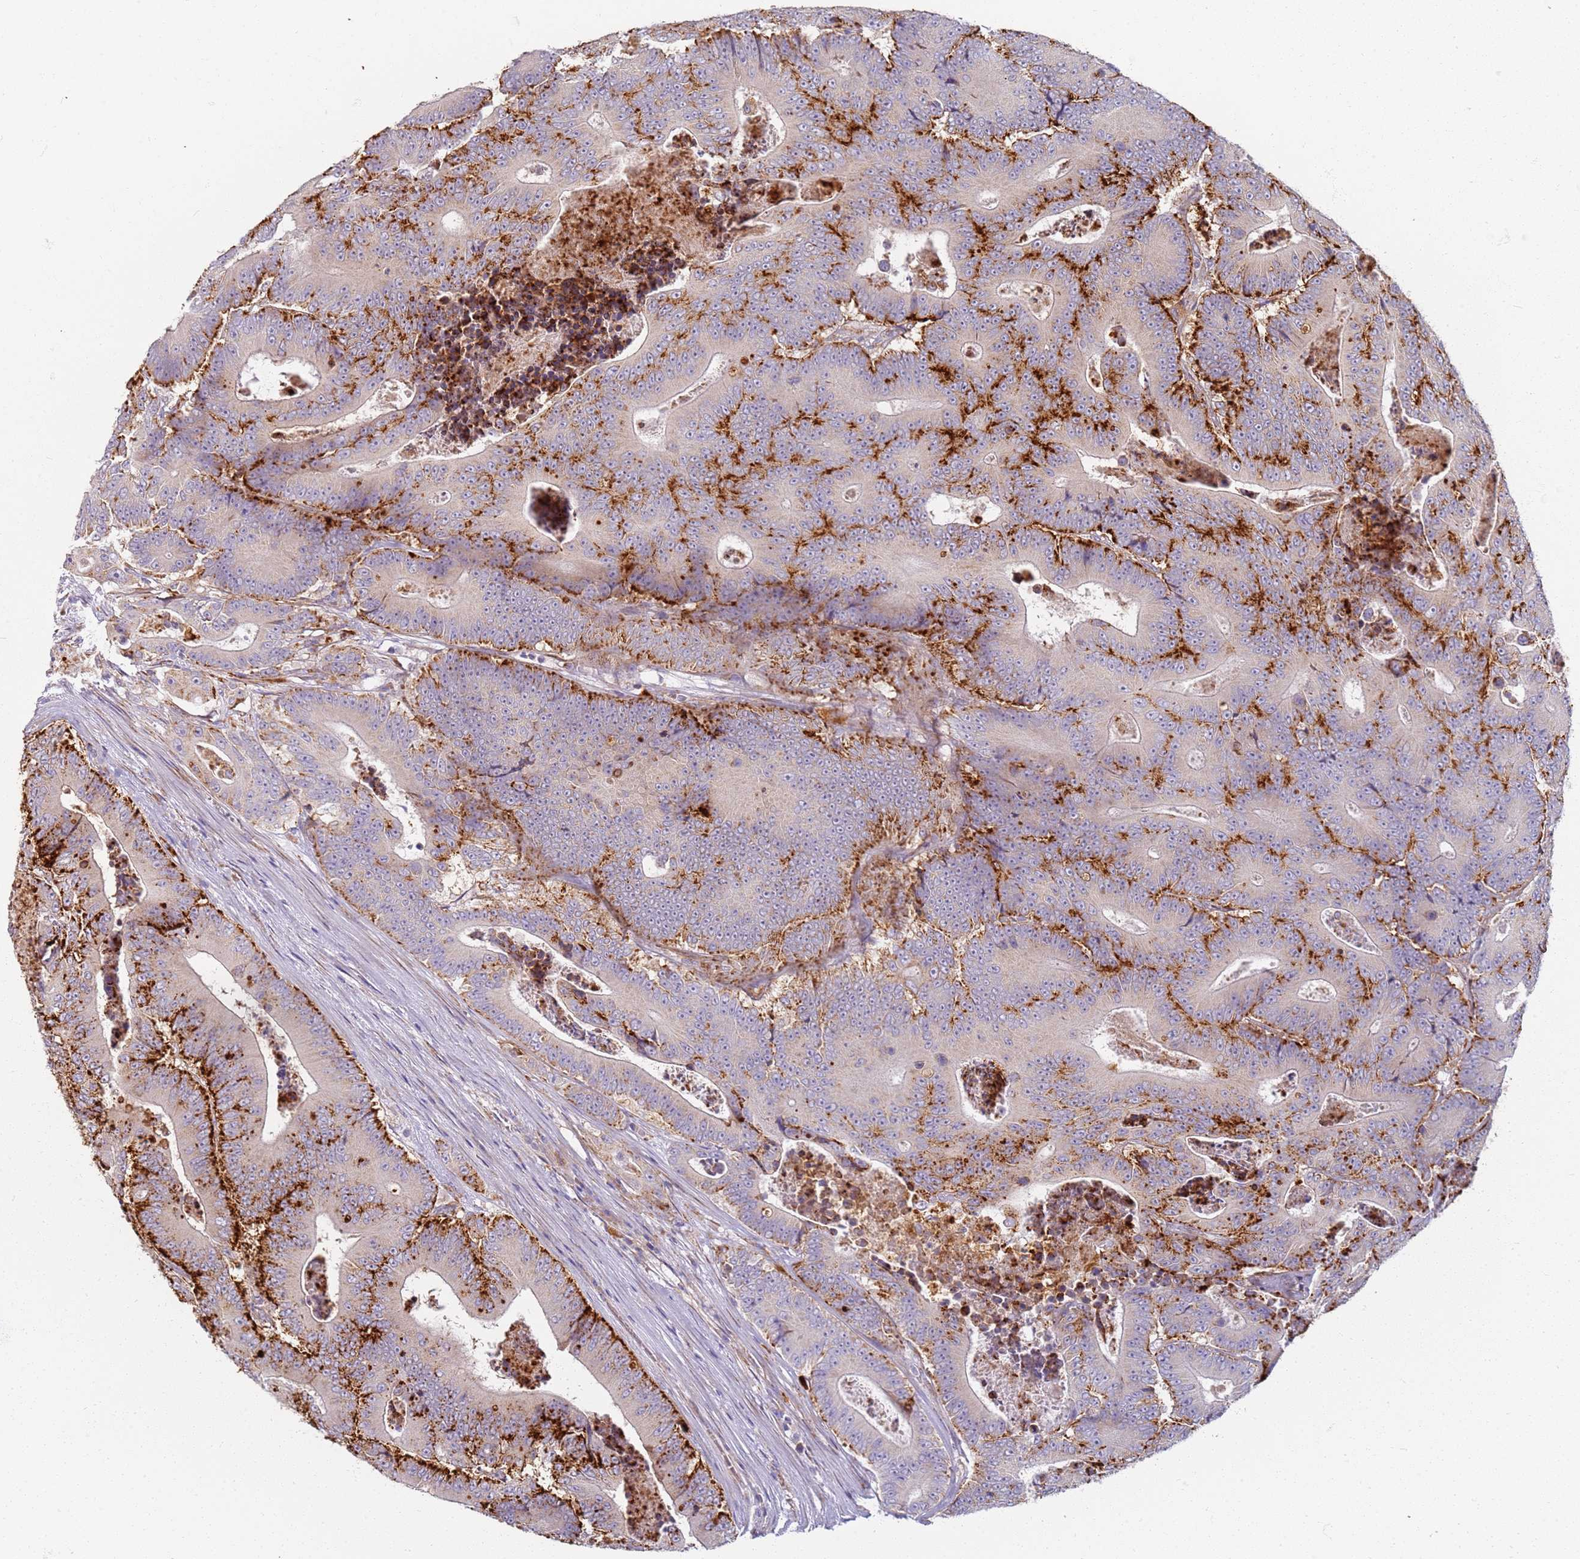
{"staining": {"intensity": "moderate", "quantity": "25%-75%", "location": "cytoplasmic/membranous"}, "tissue": "colorectal cancer", "cell_type": "Tumor cells", "image_type": "cancer", "snomed": [{"axis": "morphology", "description": "Adenocarcinoma, NOS"}, {"axis": "topography", "description": "Colon"}], "caption": "A medium amount of moderate cytoplasmic/membranous positivity is identified in about 25%-75% of tumor cells in colorectal cancer tissue. The staining was performed using DAB, with brown indicating positive protein expression. Nuclei are stained blue with hematoxylin.", "gene": "PROKR2", "patient": {"sex": "male", "age": 83}}